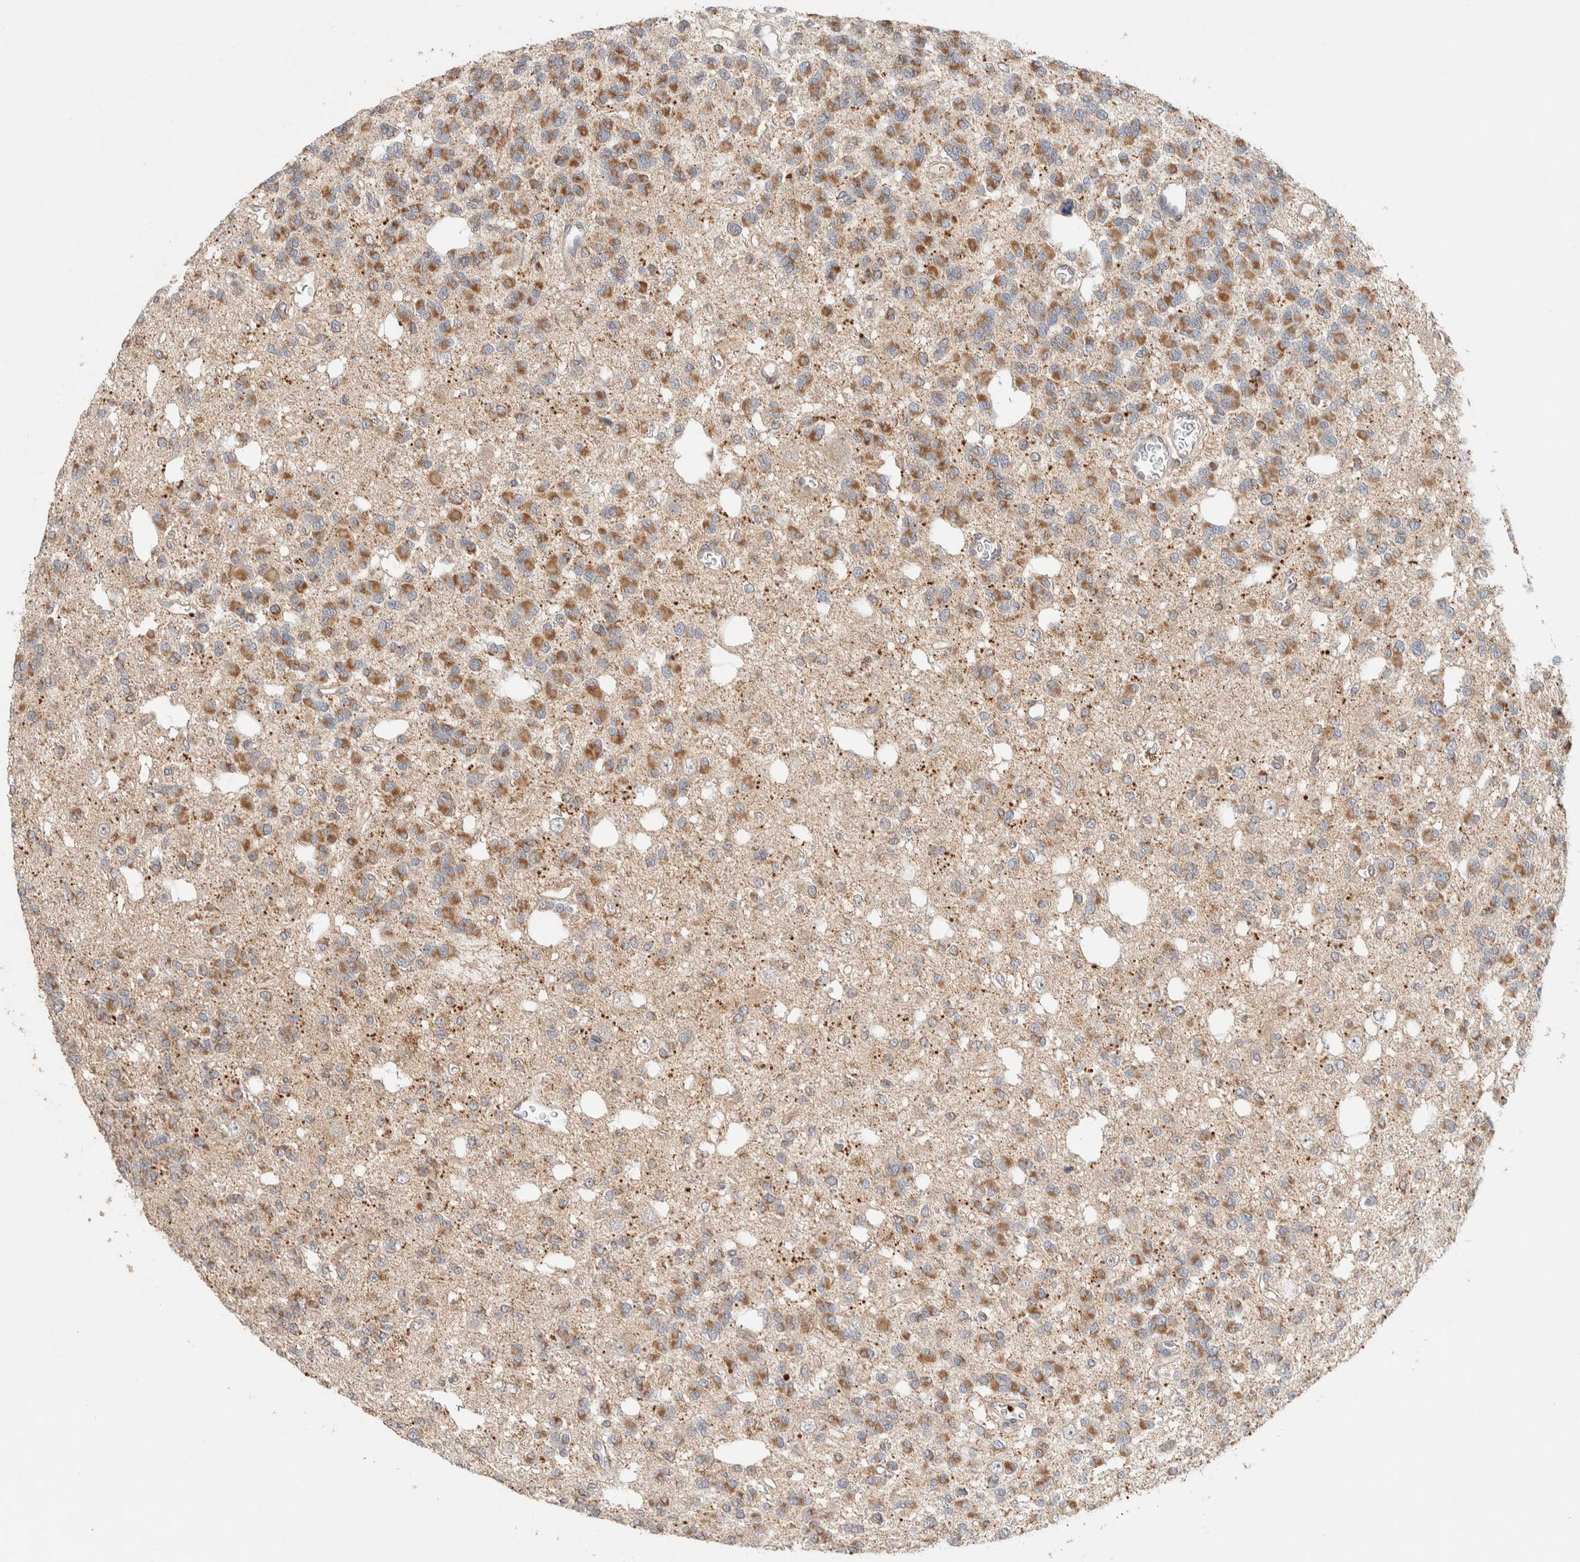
{"staining": {"intensity": "moderate", "quantity": ">75%", "location": "cytoplasmic/membranous"}, "tissue": "glioma", "cell_type": "Tumor cells", "image_type": "cancer", "snomed": [{"axis": "morphology", "description": "Glioma, malignant, Low grade"}, {"axis": "topography", "description": "Brain"}], "caption": "This micrograph displays immunohistochemistry staining of human glioma, with medium moderate cytoplasmic/membranous positivity in about >75% of tumor cells.", "gene": "KIF9", "patient": {"sex": "male", "age": 38}}